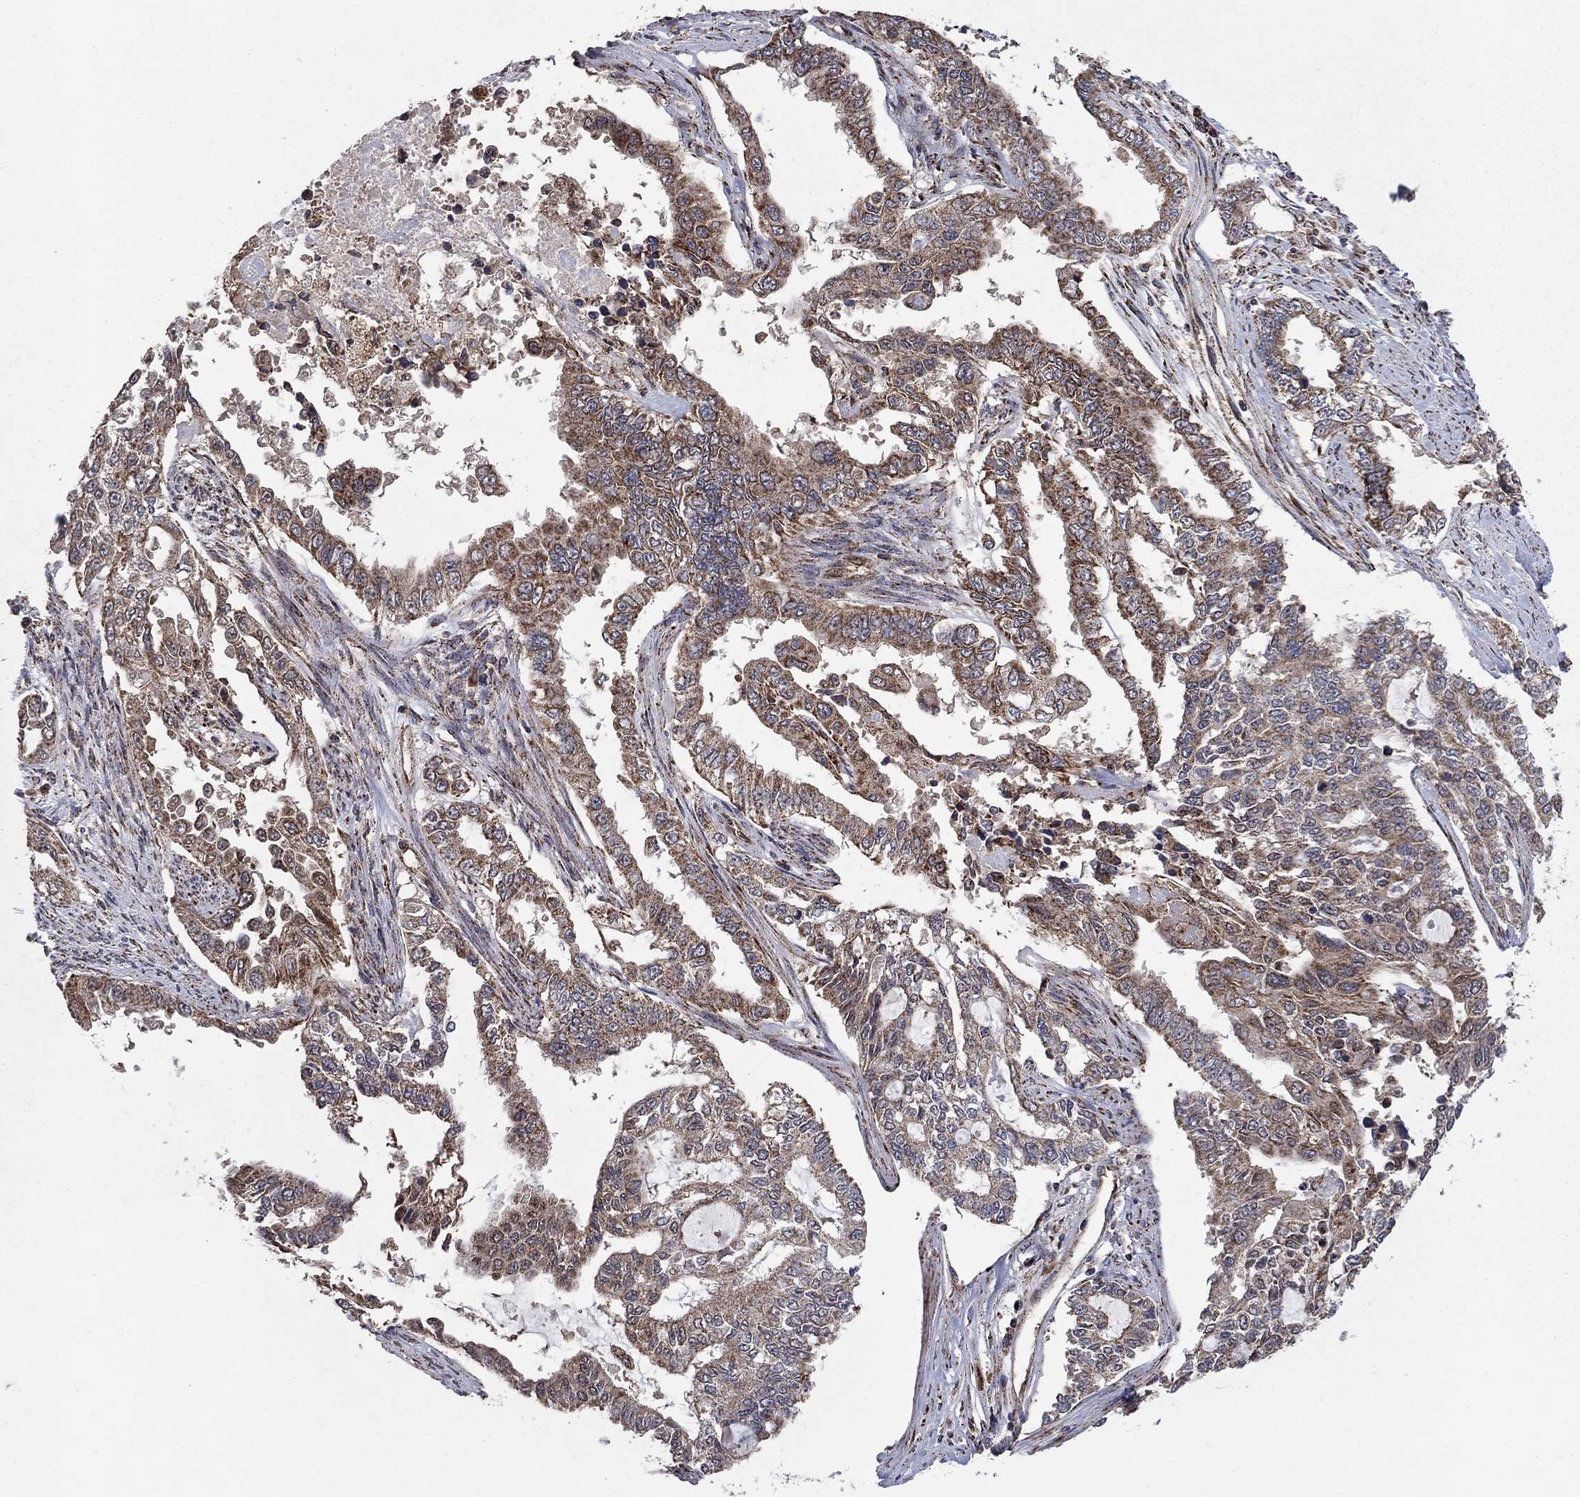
{"staining": {"intensity": "moderate", "quantity": "25%-75%", "location": "cytoplasmic/membranous"}, "tissue": "endometrial cancer", "cell_type": "Tumor cells", "image_type": "cancer", "snomed": [{"axis": "morphology", "description": "Adenocarcinoma, NOS"}, {"axis": "topography", "description": "Uterus"}], "caption": "Immunohistochemical staining of human endometrial adenocarcinoma shows medium levels of moderate cytoplasmic/membranous expression in about 25%-75% of tumor cells.", "gene": "DPH1", "patient": {"sex": "female", "age": 59}}